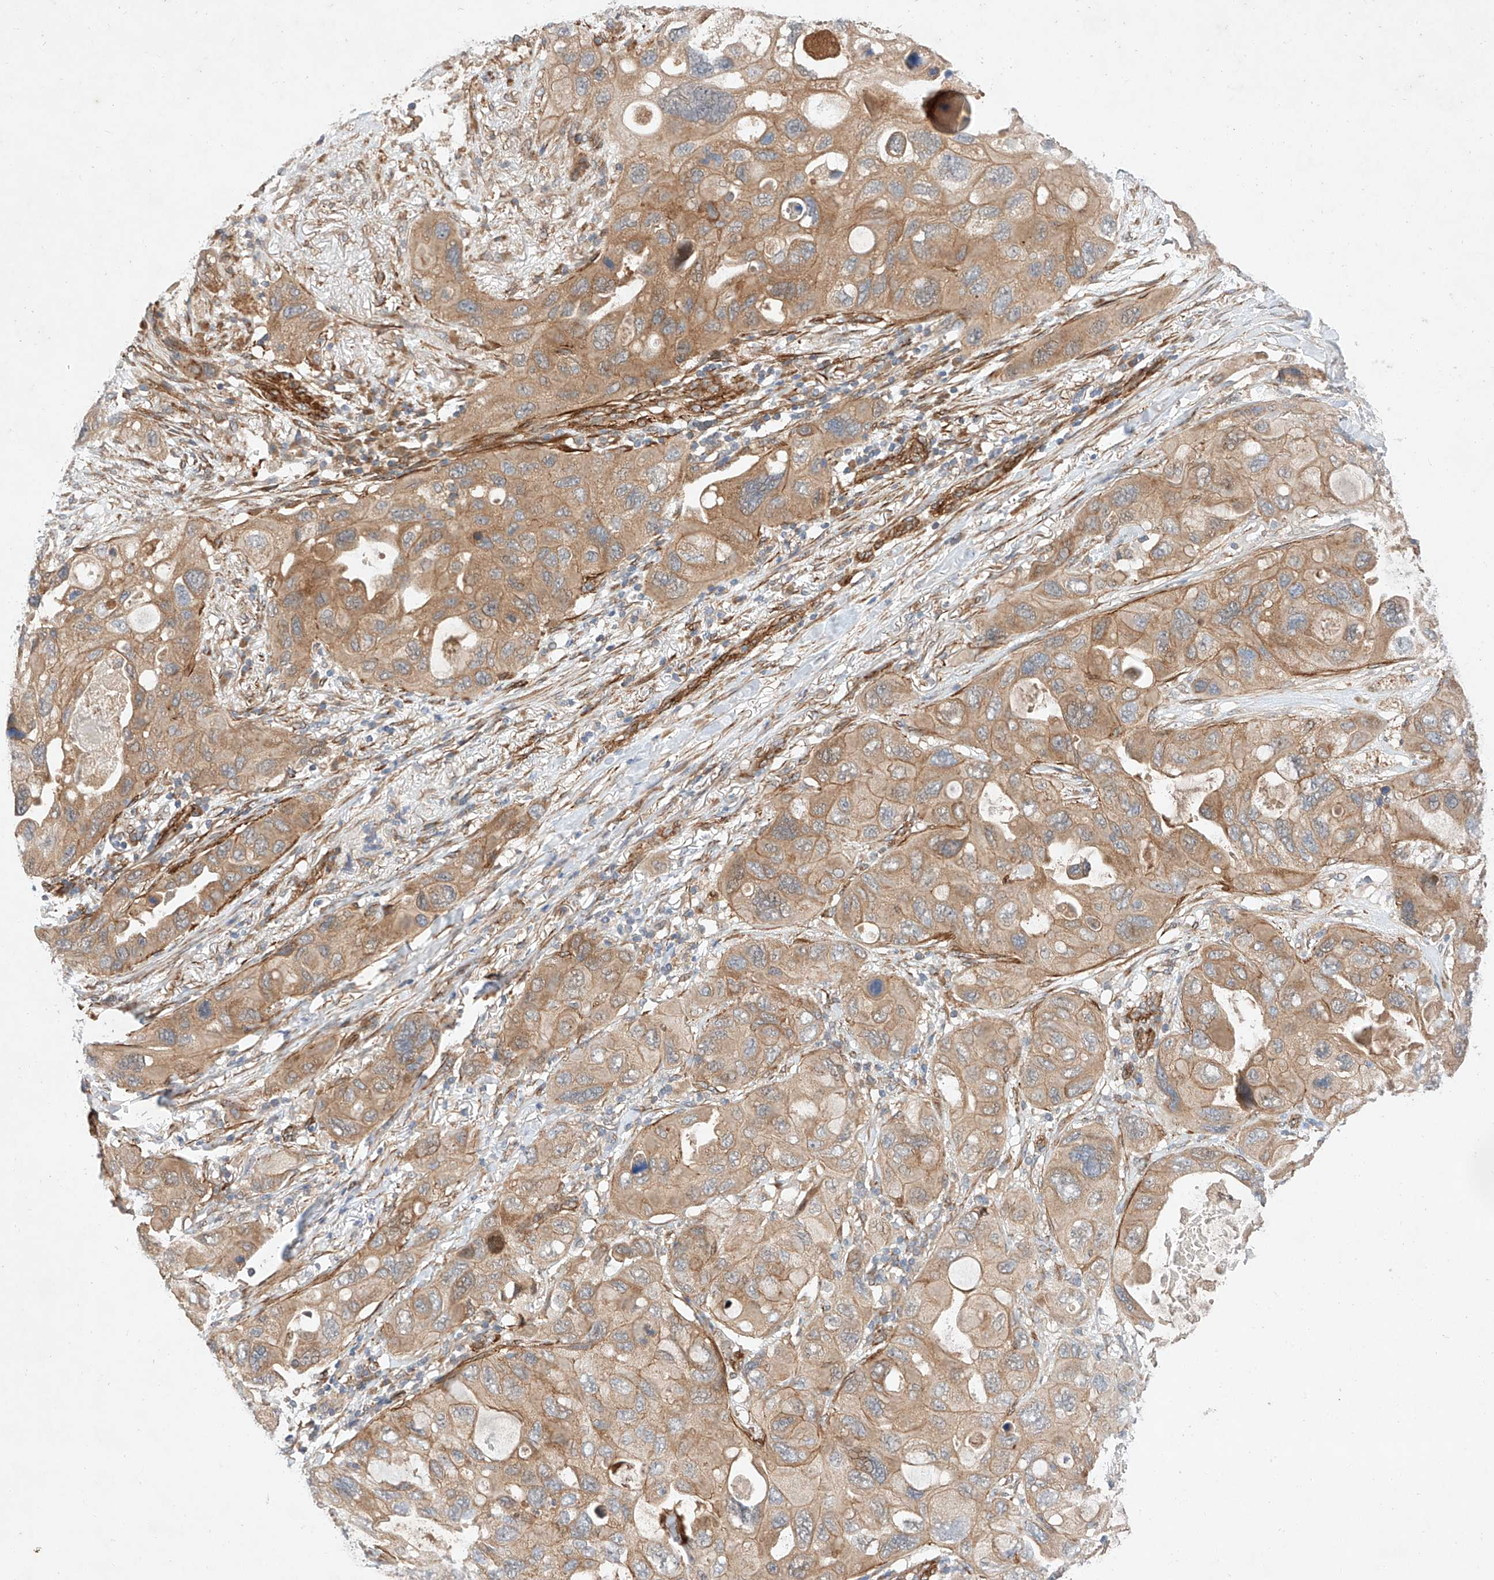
{"staining": {"intensity": "moderate", "quantity": ">75%", "location": "cytoplasmic/membranous"}, "tissue": "lung cancer", "cell_type": "Tumor cells", "image_type": "cancer", "snomed": [{"axis": "morphology", "description": "Squamous cell carcinoma, NOS"}, {"axis": "topography", "description": "Lung"}], "caption": "Immunohistochemistry (IHC) of squamous cell carcinoma (lung) demonstrates medium levels of moderate cytoplasmic/membranous positivity in approximately >75% of tumor cells. Ihc stains the protein in brown and the nuclei are stained blue.", "gene": "RAB23", "patient": {"sex": "female", "age": 73}}